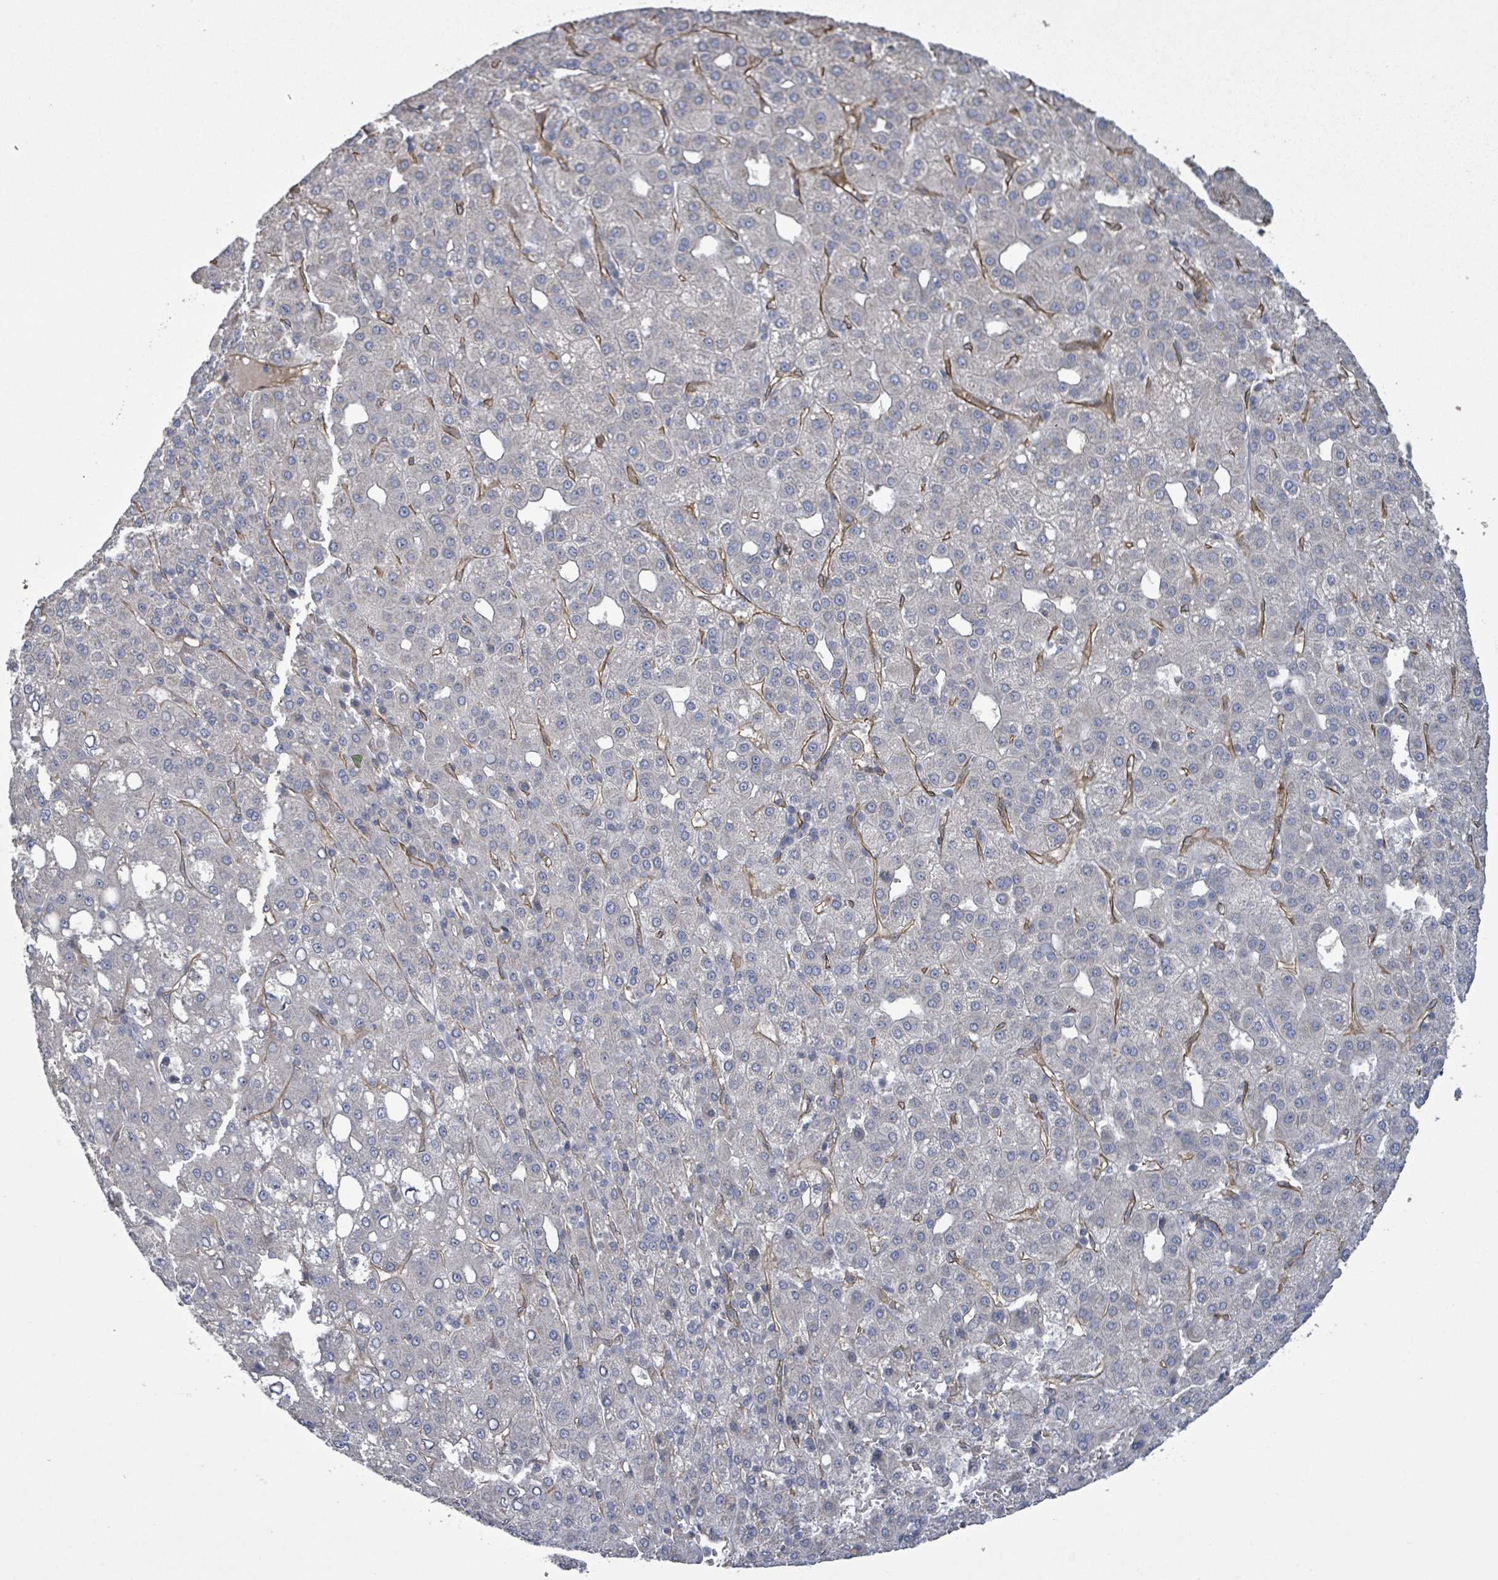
{"staining": {"intensity": "negative", "quantity": "none", "location": "none"}, "tissue": "liver cancer", "cell_type": "Tumor cells", "image_type": "cancer", "snomed": [{"axis": "morphology", "description": "Carcinoma, Hepatocellular, NOS"}, {"axis": "topography", "description": "Liver"}], "caption": "Tumor cells show no significant staining in liver cancer. (IHC, brightfield microscopy, high magnification).", "gene": "KANK3", "patient": {"sex": "male", "age": 65}}